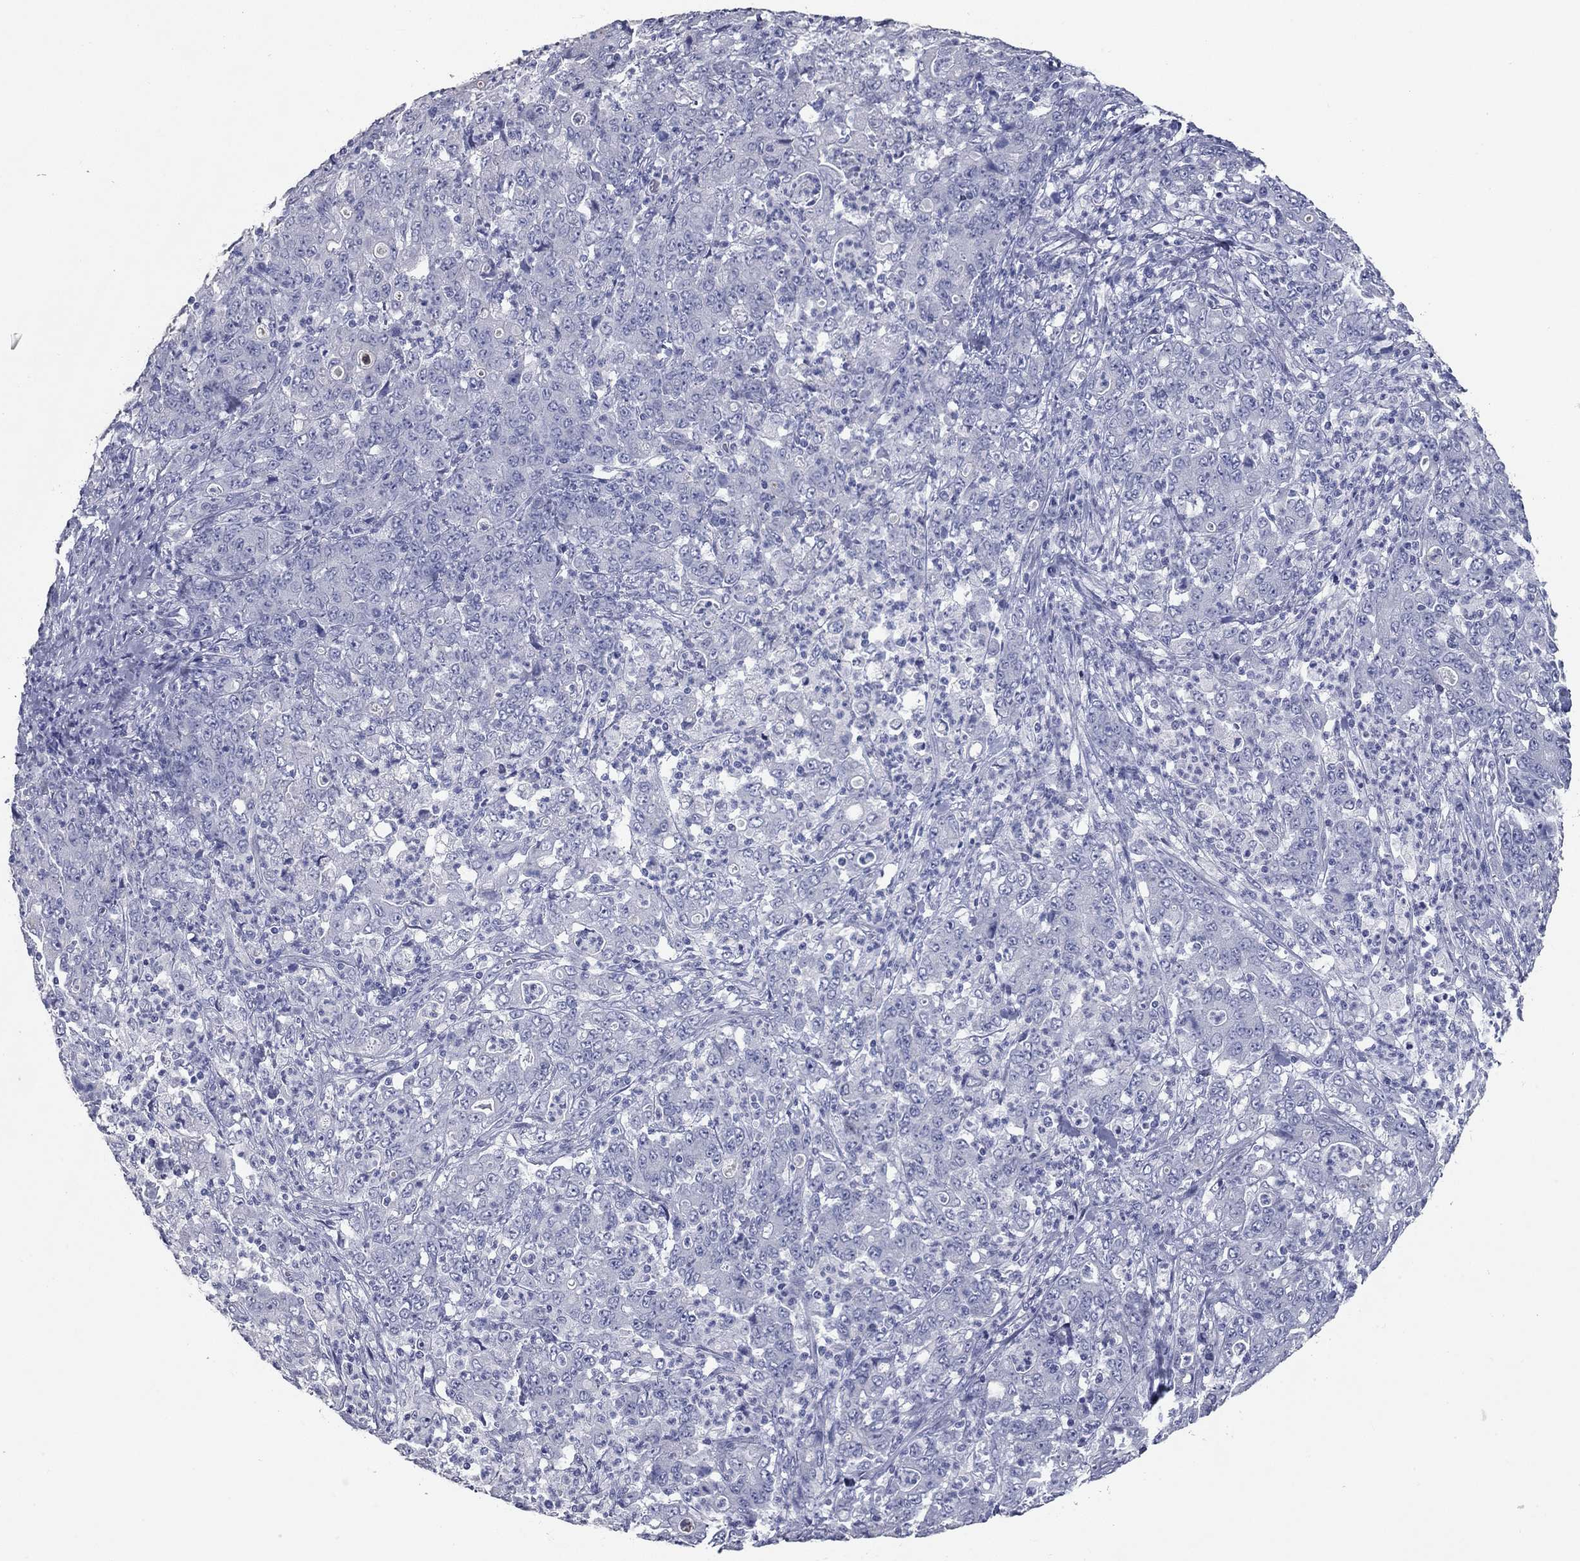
{"staining": {"intensity": "negative", "quantity": "none", "location": "none"}, "tissue": "stomach cancer", "cell_type": "Tumor cells", "image_type": "cancer", "snomed": [{"axis": "morphology", "description": "Adenocarcinoma, NOS"}, {"axis": "topography", "description": "Stomach, lower"}], "caption": "A photomicrograph of human stomach cancer (adenocarcinoma) is negative for staining in tumor cells.", "gene": "TAC1", "patient": {"sex": "female", "age": 71}}